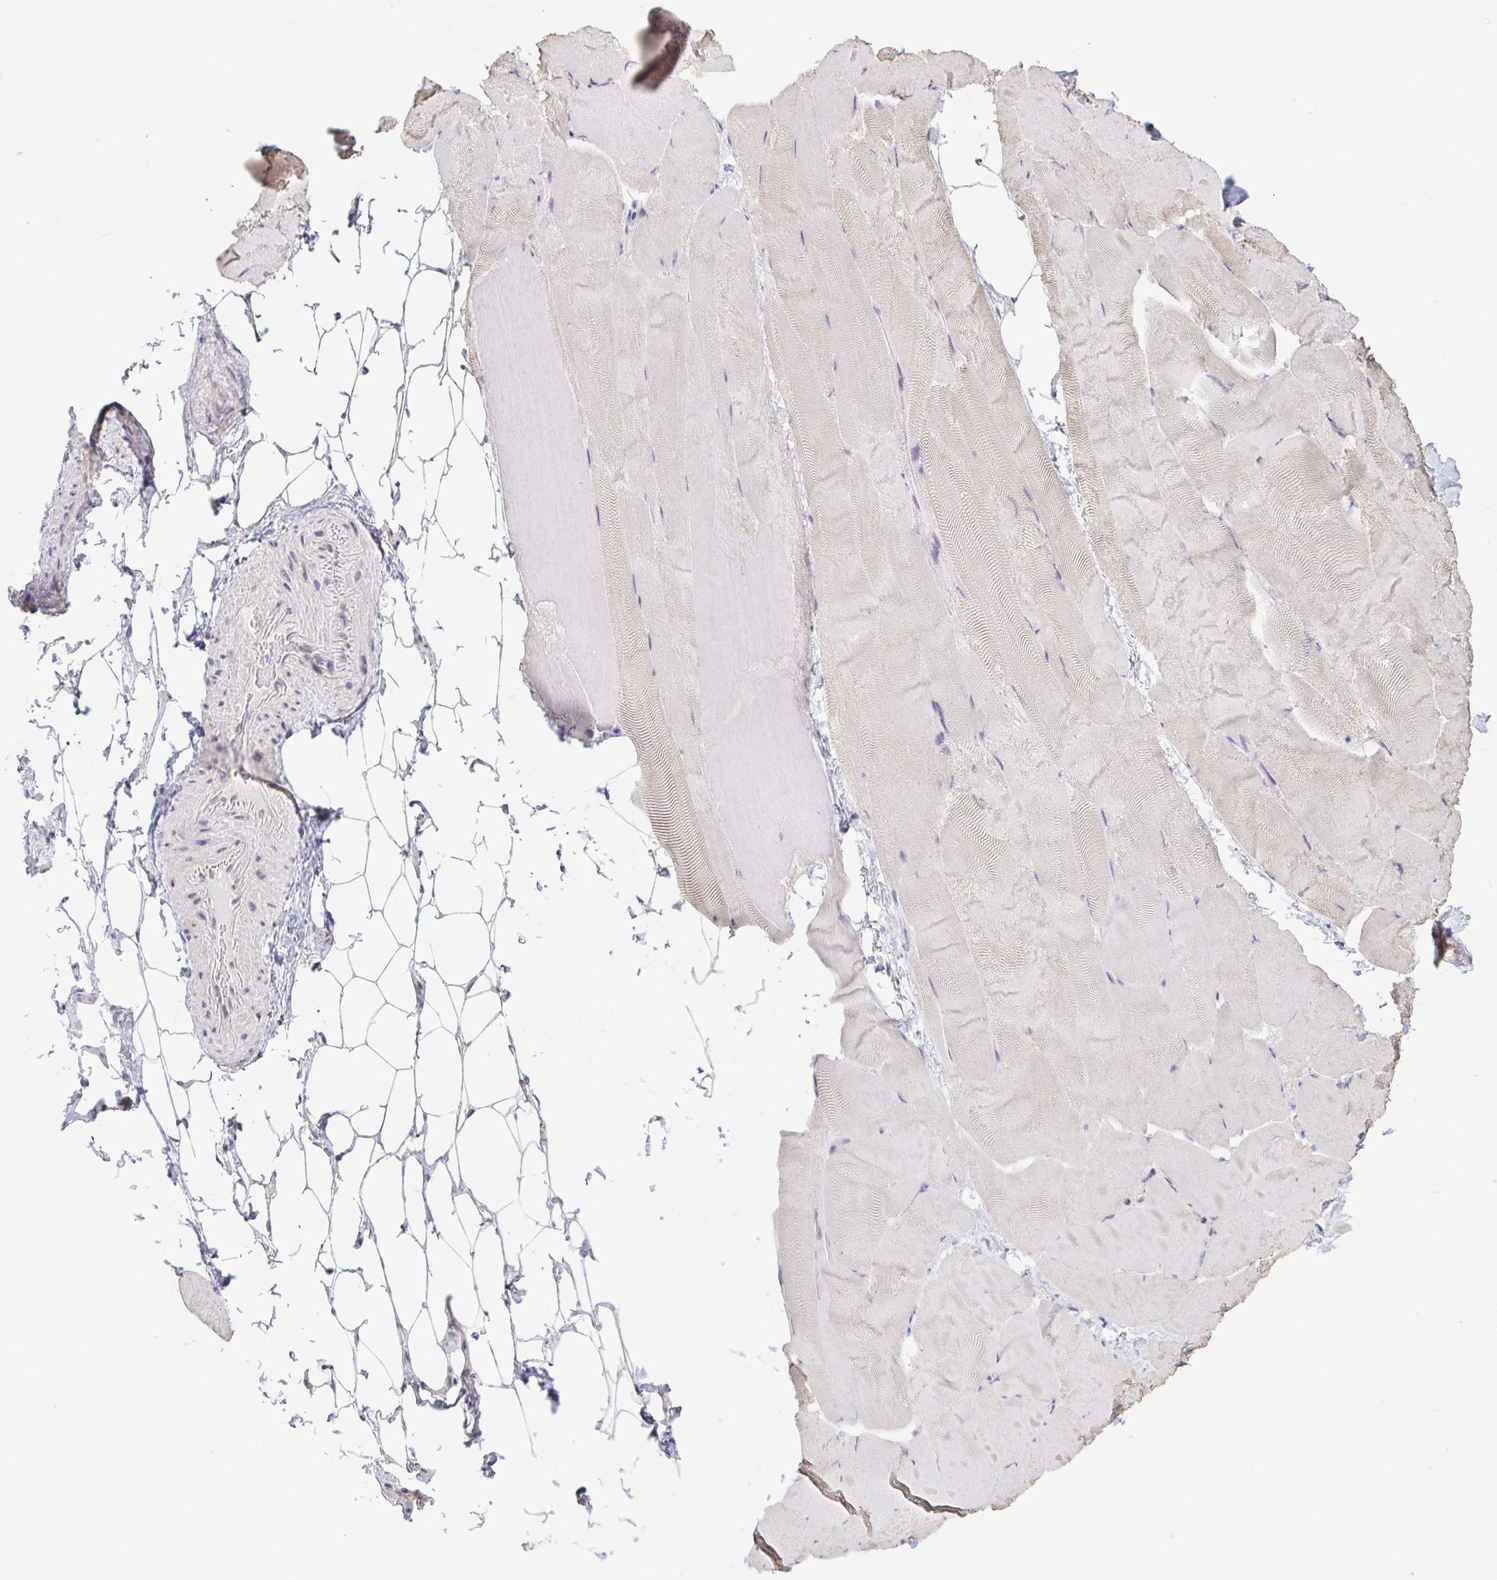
{"staining": {"intensity": "negative", "quantity": "none", "location": "none"}, "tissue": "skeletal muscle", "cell_type": "Myocytes", "image_type": "normal", "snomed": [{"axis": "morphology", "description": "Normal tissue, NOS"}, {"axis": "topography", "description": "Skeletal muscle"}], "caption": "Image shows no significant protein staining in myocytes of unremarkable skeletal muscle.", "gene": "HYPK", "patient": {"sex": "female", "age": 64}}